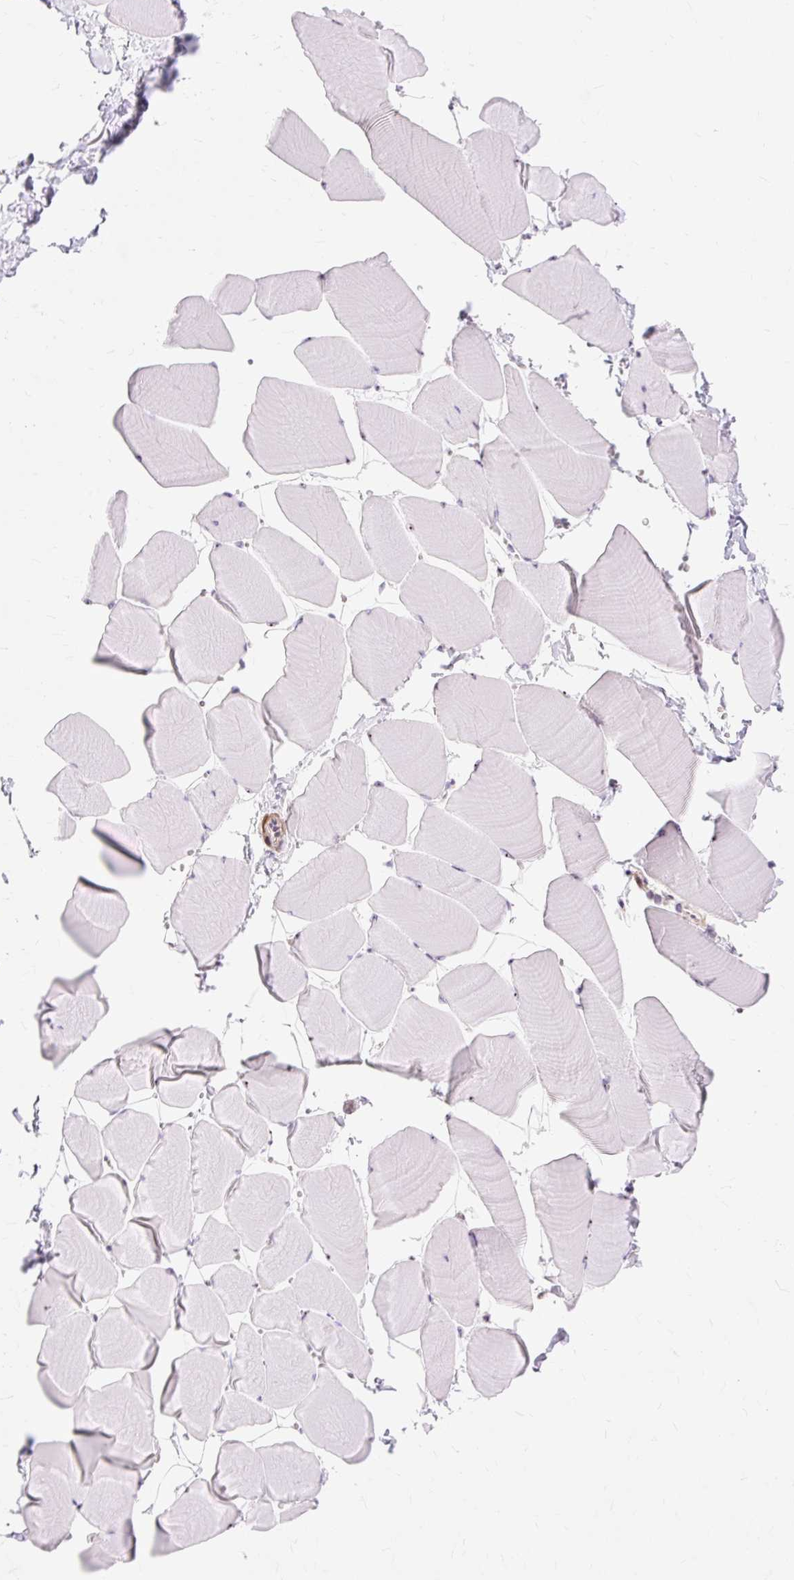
{"staining": {"intensity": "negative", "quantity": "none", "location": "none"}, "tissue": "skeletal muscle", "cell_type": "Myocytes", "image_type": "normal", "snomed": [{"axis": "morphology", "description": "Normal tissue, NOS"}, {"axis": "topography", "description": "Skeletal muscle"}], "caption": "Immunohistochemical staining of unremarkable skeletal muscle demonstrates no significant expression in myocytes.", "gene": "OBP2A", "patient": {"sex": "male", "age": 25}}